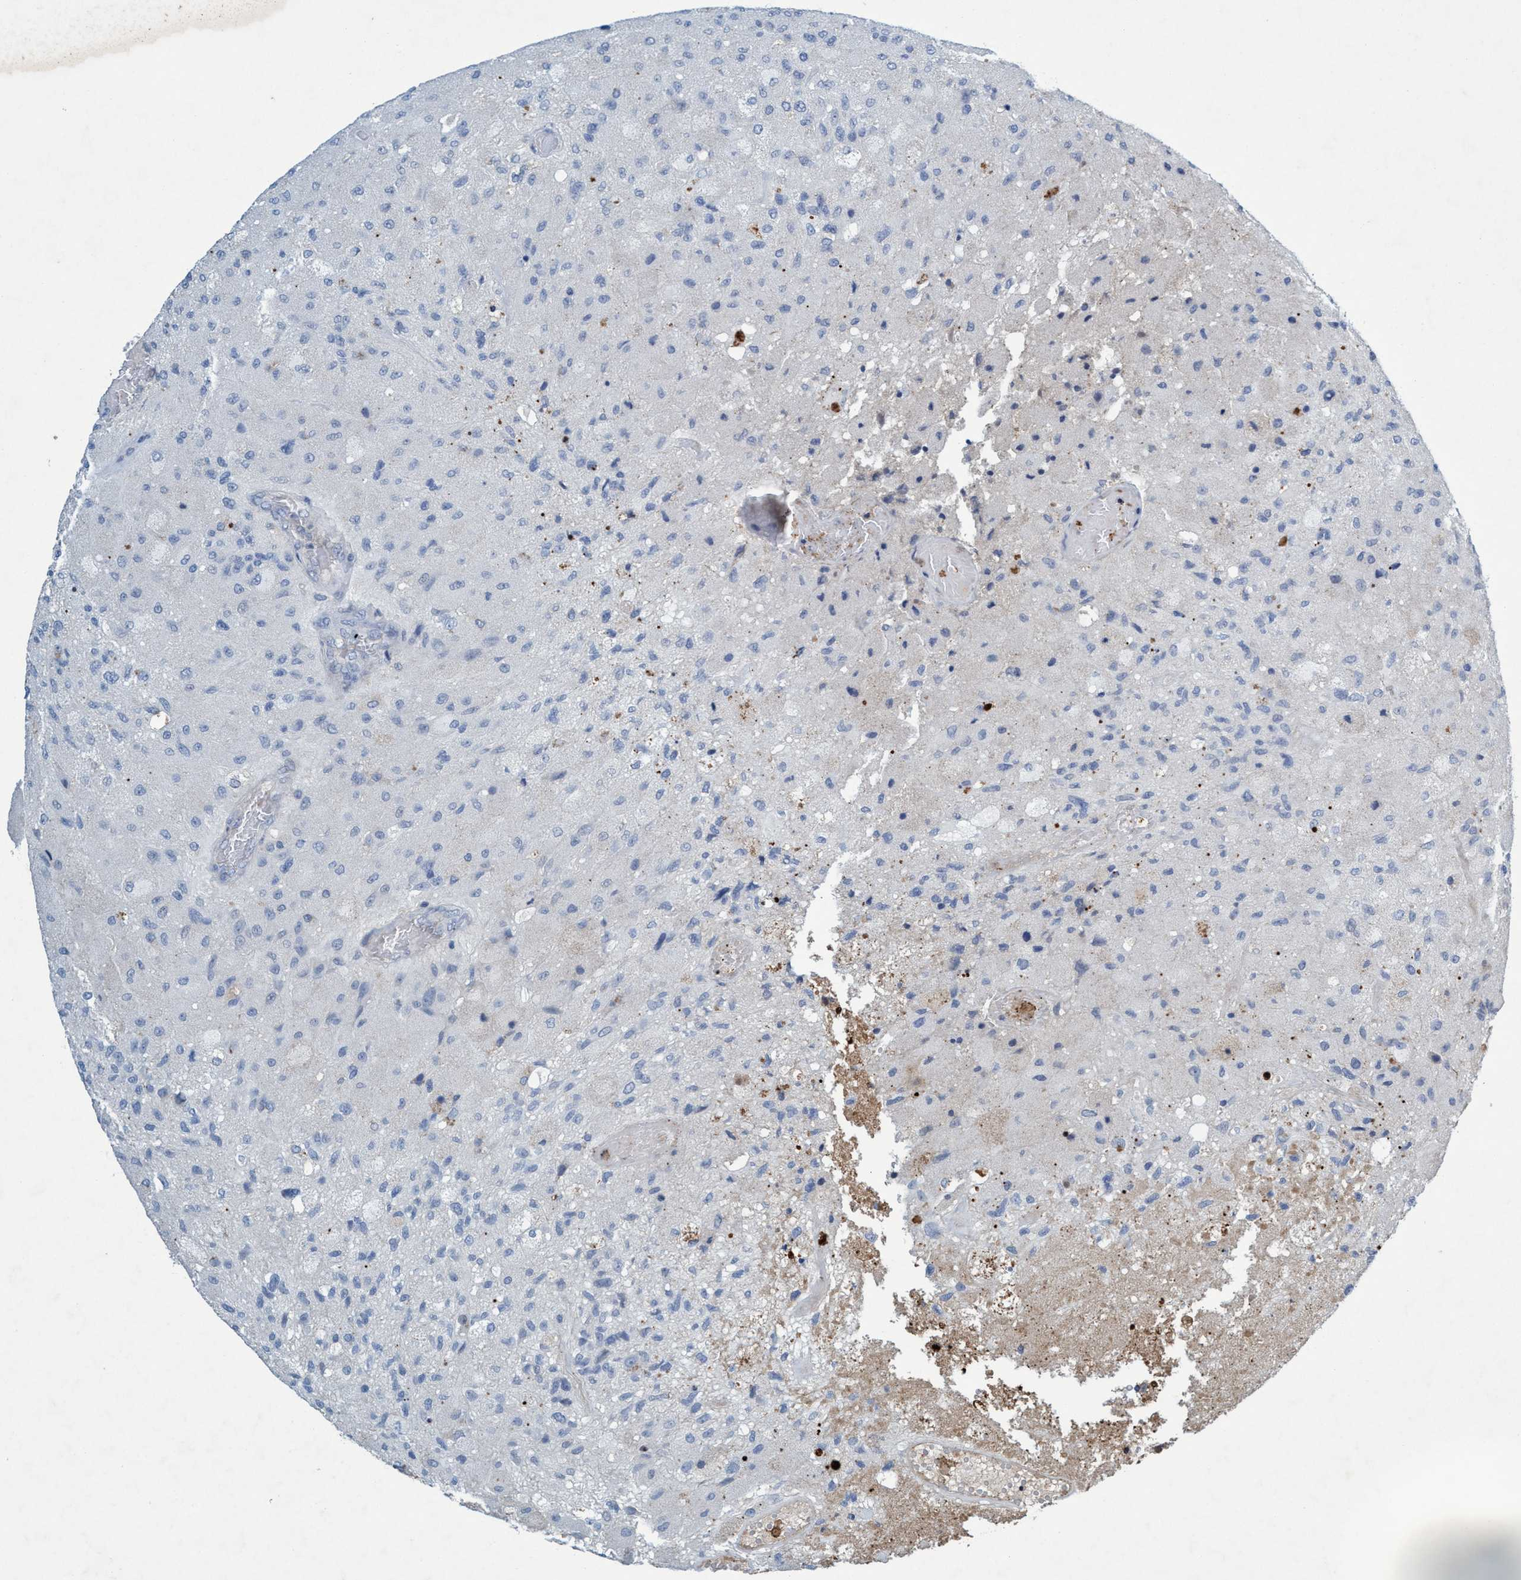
{"staining": {"intensity": "negative", "quantity": "none", "location": "none"}, "tissue": "glioma", "cell_type": "Tumor cells", "image_type": "cancer", "snomed": [{"axis": "morphology", "description": "Normal tissue, NOS"}, {"axis": "morphology", "description": "Glioma, malignant, High grade"}, {"axis": "topography", "description": "Cerebral cortex"}], "caption": "A histopathology image of human high-grade glioma (malignant) is negative for staining in tumor cells.", "gene": "RNF208", "patient": {"sex": "male", "age": 77}}